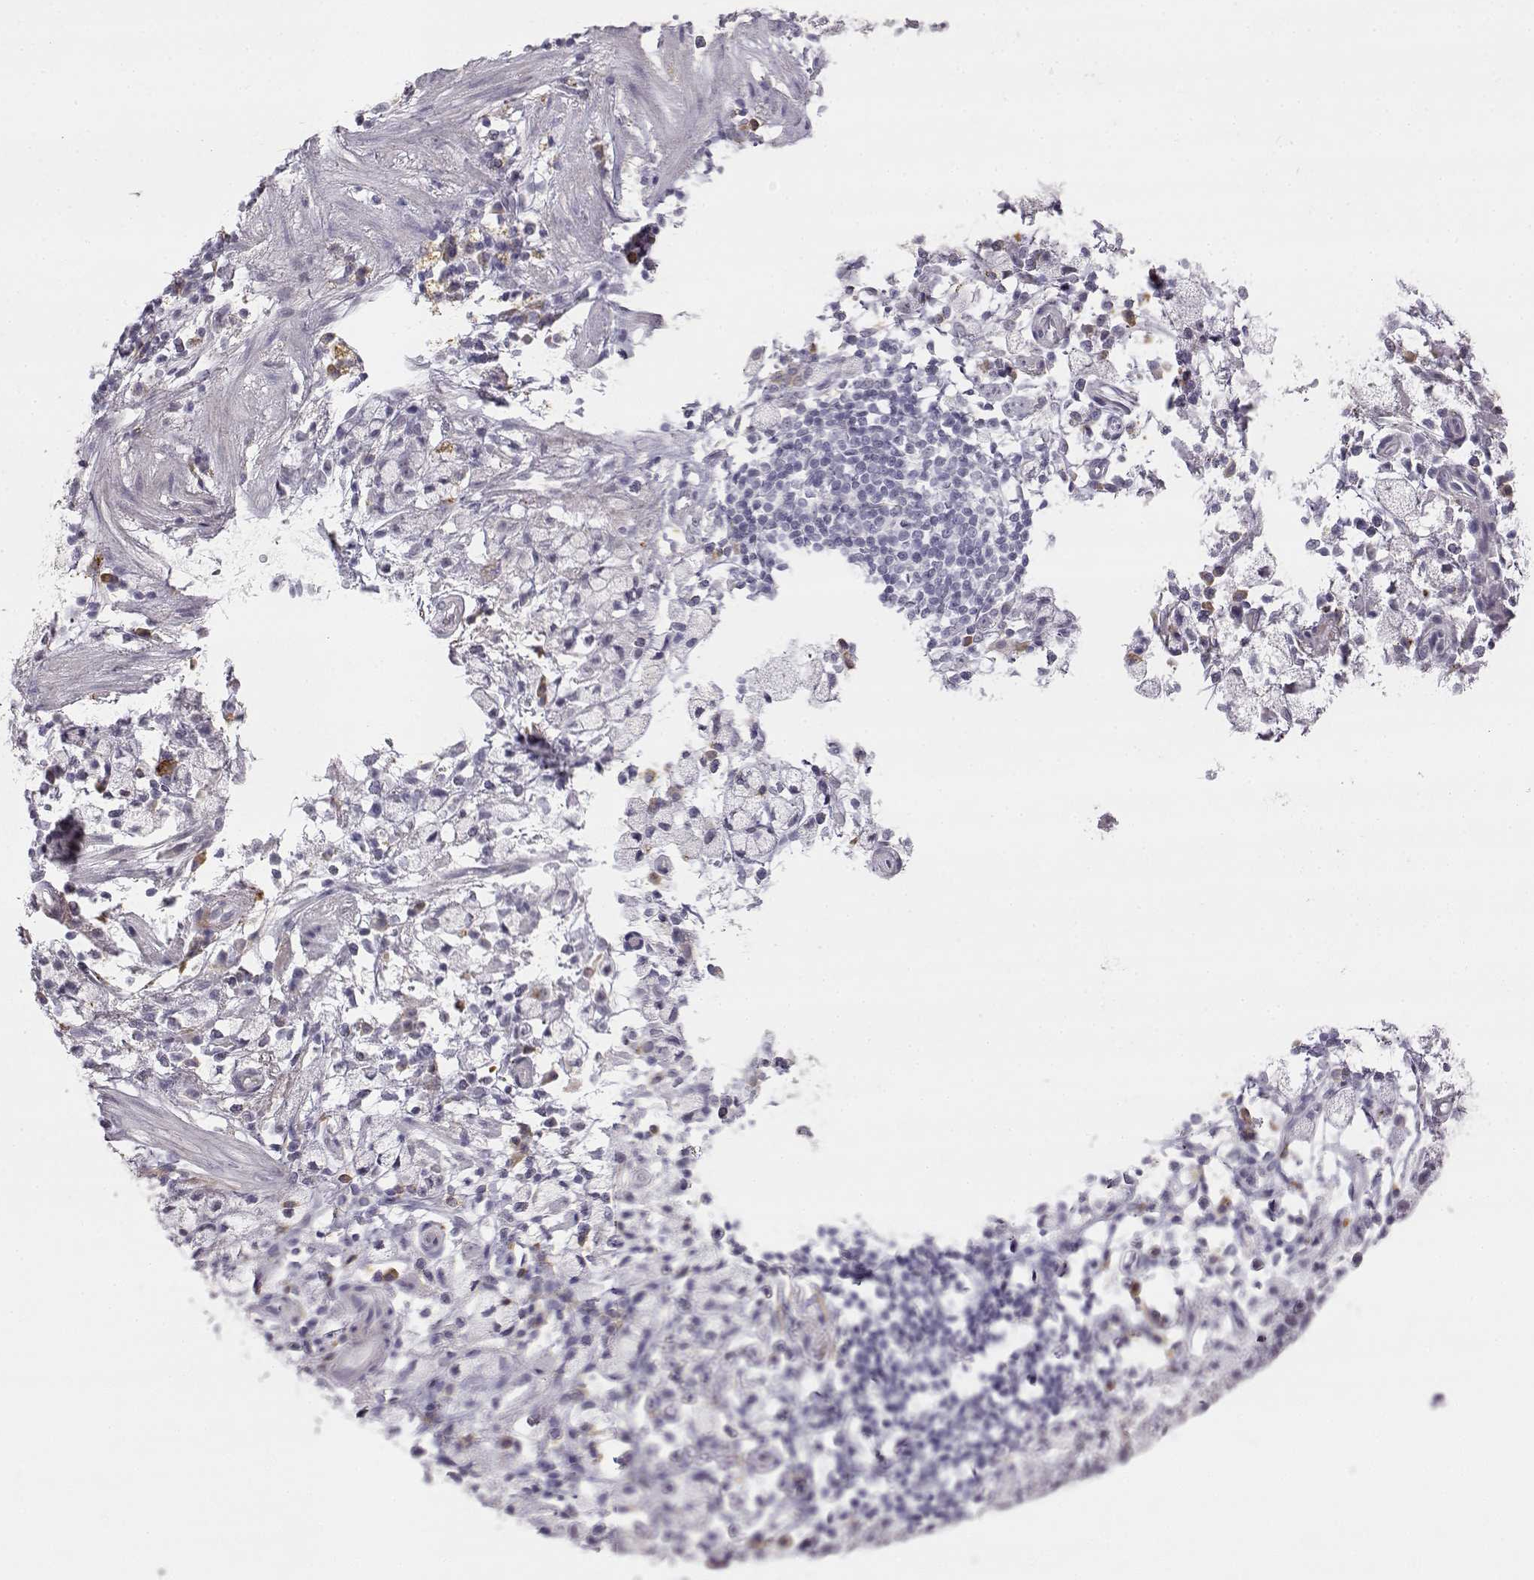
{"staining": {"intensity": "negative", "quantity": "none", "location": "none"}, "tissue": "stomach cancer", "cell_type": "Tumor cells", "image_type": "cancer", "snomed": [{"axis": "morphology", "description": "Adenocarcinoma, NOS"}, {"axis": "topography", "description": "Stomach"}], "caption": "Immunohistochemical staining of human adenocarcinoma (stomach) displays no significant staining in tumor cells.", "gene": "VGF", "patient": {"sex": "male", "age": 58}}